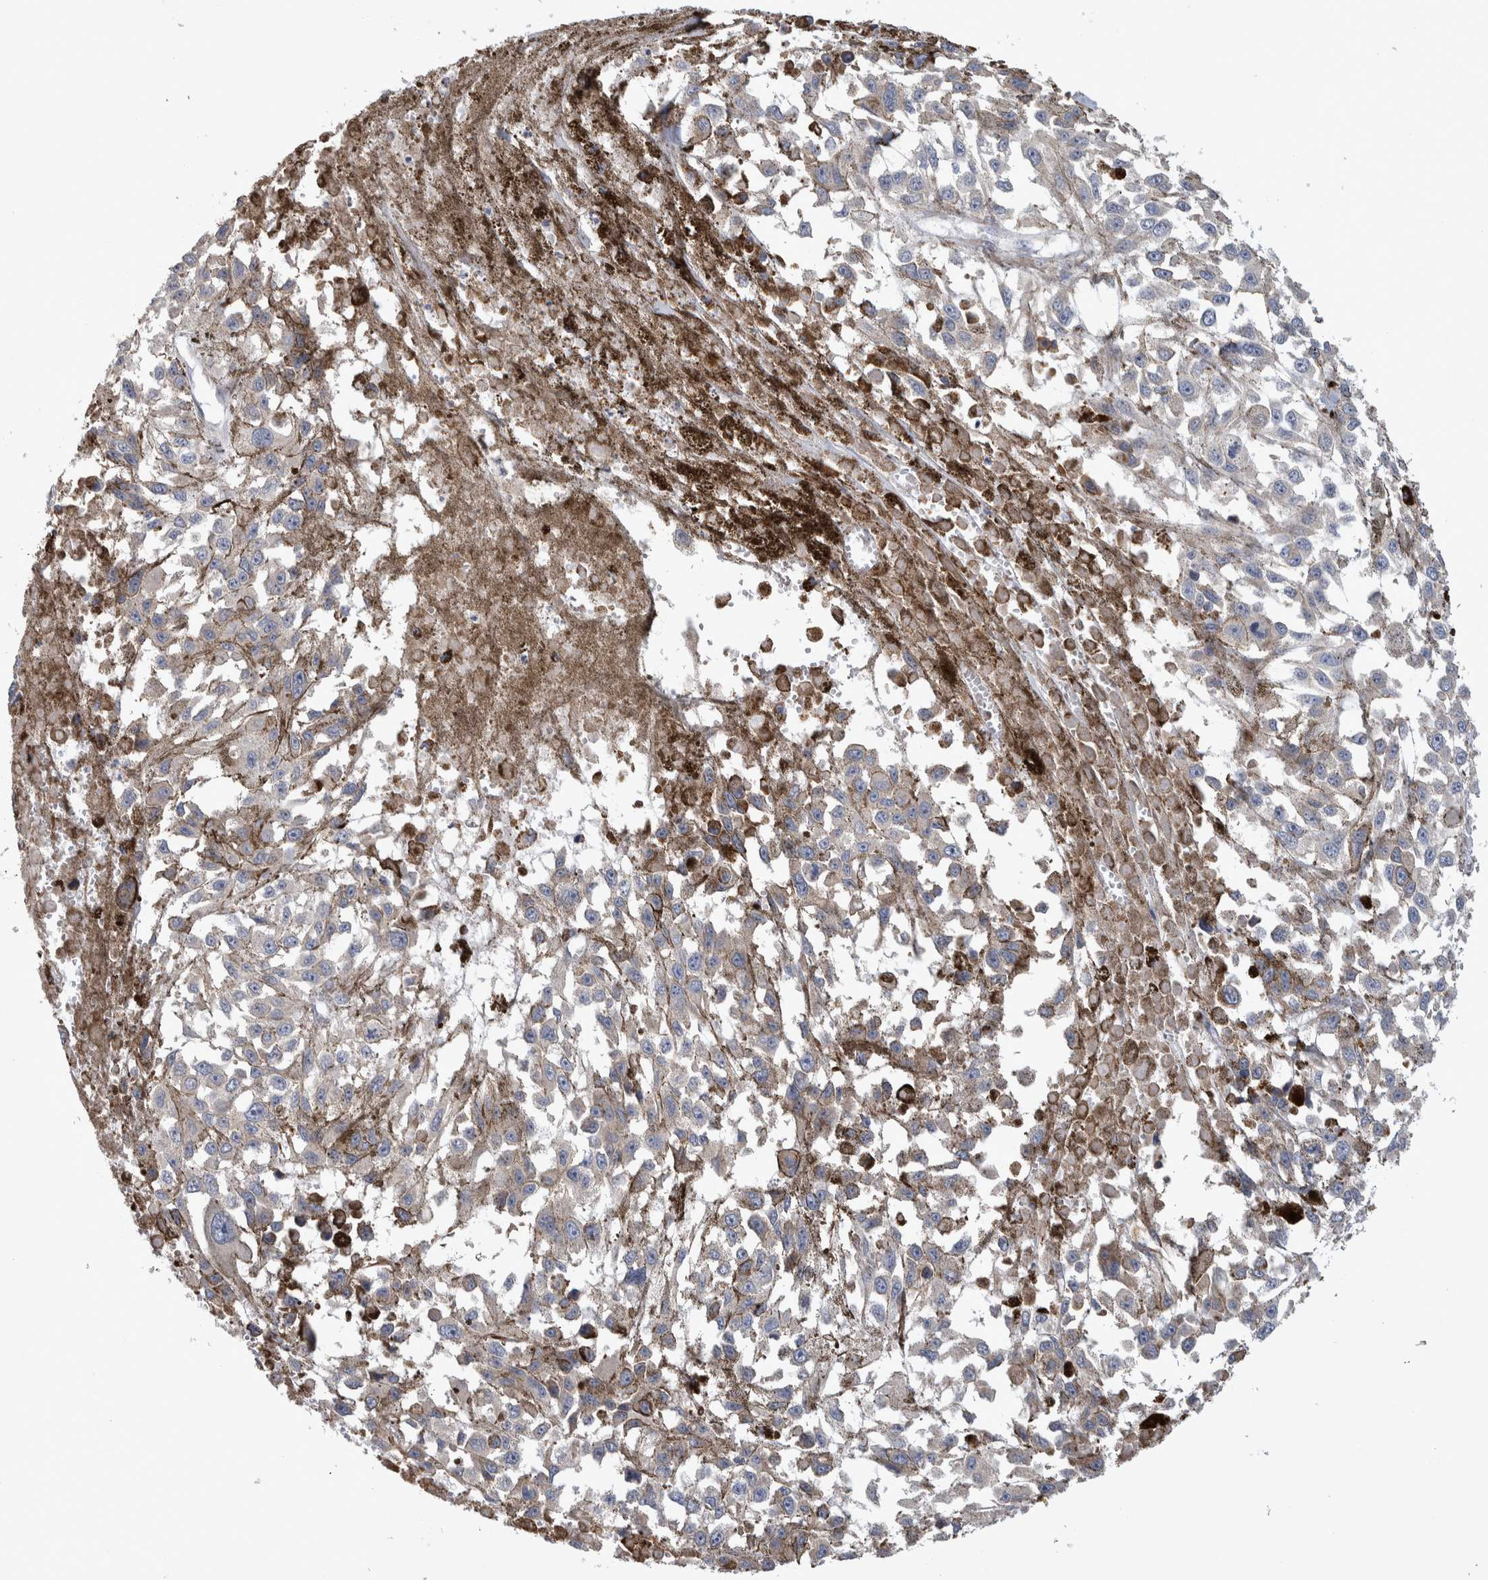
{"staining": {"intensity": "negative", "quantity": "none", "location": "none"}, "tissue": "melanoma", "cell_type": "Tumor cells", "image_type": "cancer", "snomed": [{"axis": "morphology", "description": "Malignant melanoma, Metastatic site"}, {"axis": "topography", "description": "Lymph node"}], "caption": "This is a micrograph of immunohistochemistry (IHC) staining of melanoma, which shows no positivity in tumor cells.", "gene": "IBTK", "patient": {"sex": "male", "age": 59}}